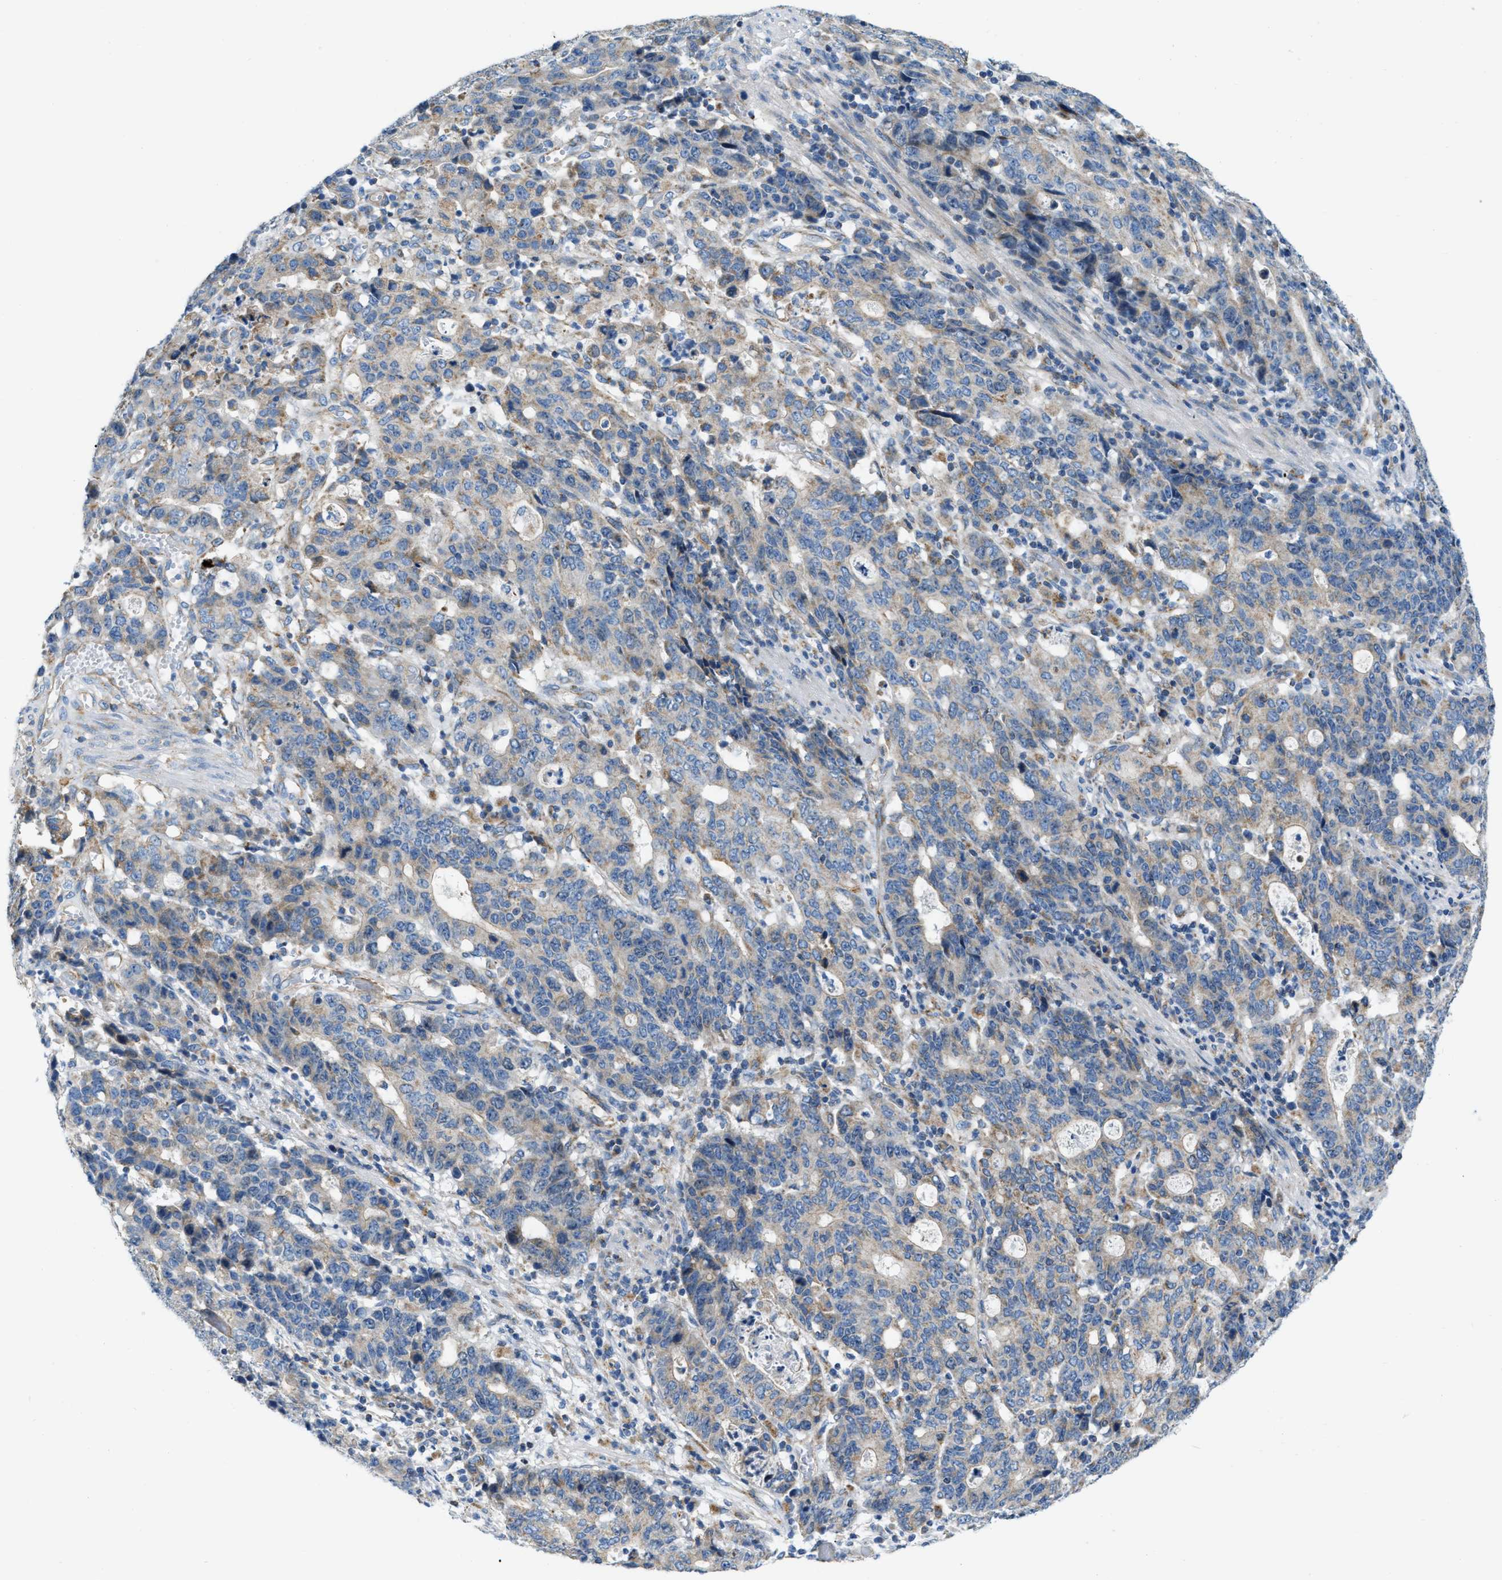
{"staining": {"intensity": "weak", "quantity": "25%-75%", "location": "cytoplasmic/membranous"}, "tissue": "stomach cancer", "cell_type": "Tumor cells", "image_type": "cancer", "snomed": [{"axis": "morphology", "description": "Adenocarcinoma, NOS"}, {"axis": "topography", "description": "Stomach, upper"}], "caption": "A high-resolution image shows immunohistochemistry (IHC) staining of stomach cancer, which reveals weak cytoplasmic/membranous expression in about 25%-75% of tumor cells.", "gene": "JADE1", "patient": {"sex": "male", "age": 69}}